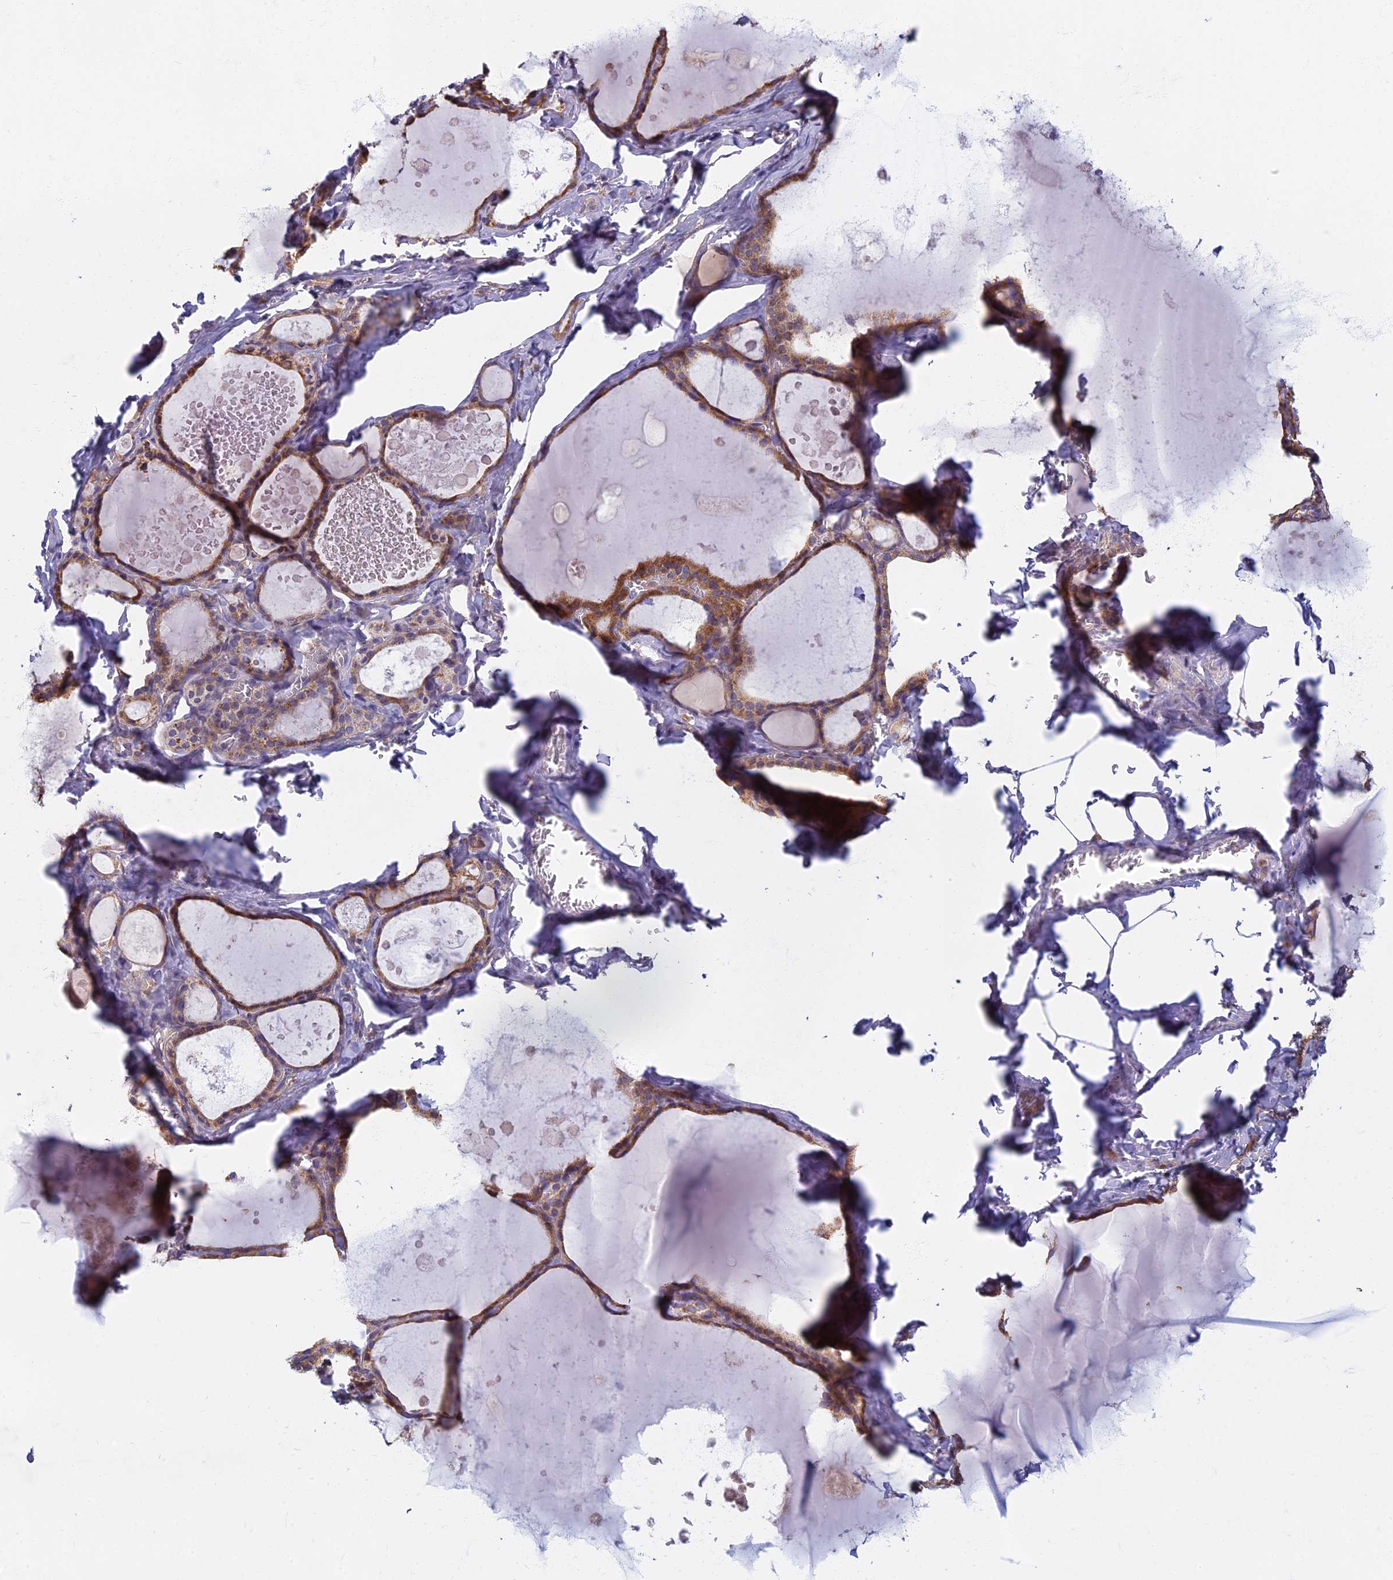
{"staining": {"intensity": "moderate", "quantity": ">75%", "location": "cytoplasmic/membranous"}, "tissue": "thyroid gland", "cell_type": "Glandular cells", "image_type": "normal", "snomed": [{"axis": "morphology", "description": "Normal tissue, NOS"}, {"axis": "topography", "description": "Thyroid gland"}], "caption": "Thyroid gland was stained to show a protein in brown. There is medium levels of moderate cytoplasmic/membranous expression in about >75% of glandular cells.", "gene": "DDX51", "patient": {"sex": "male", "age": 56}}